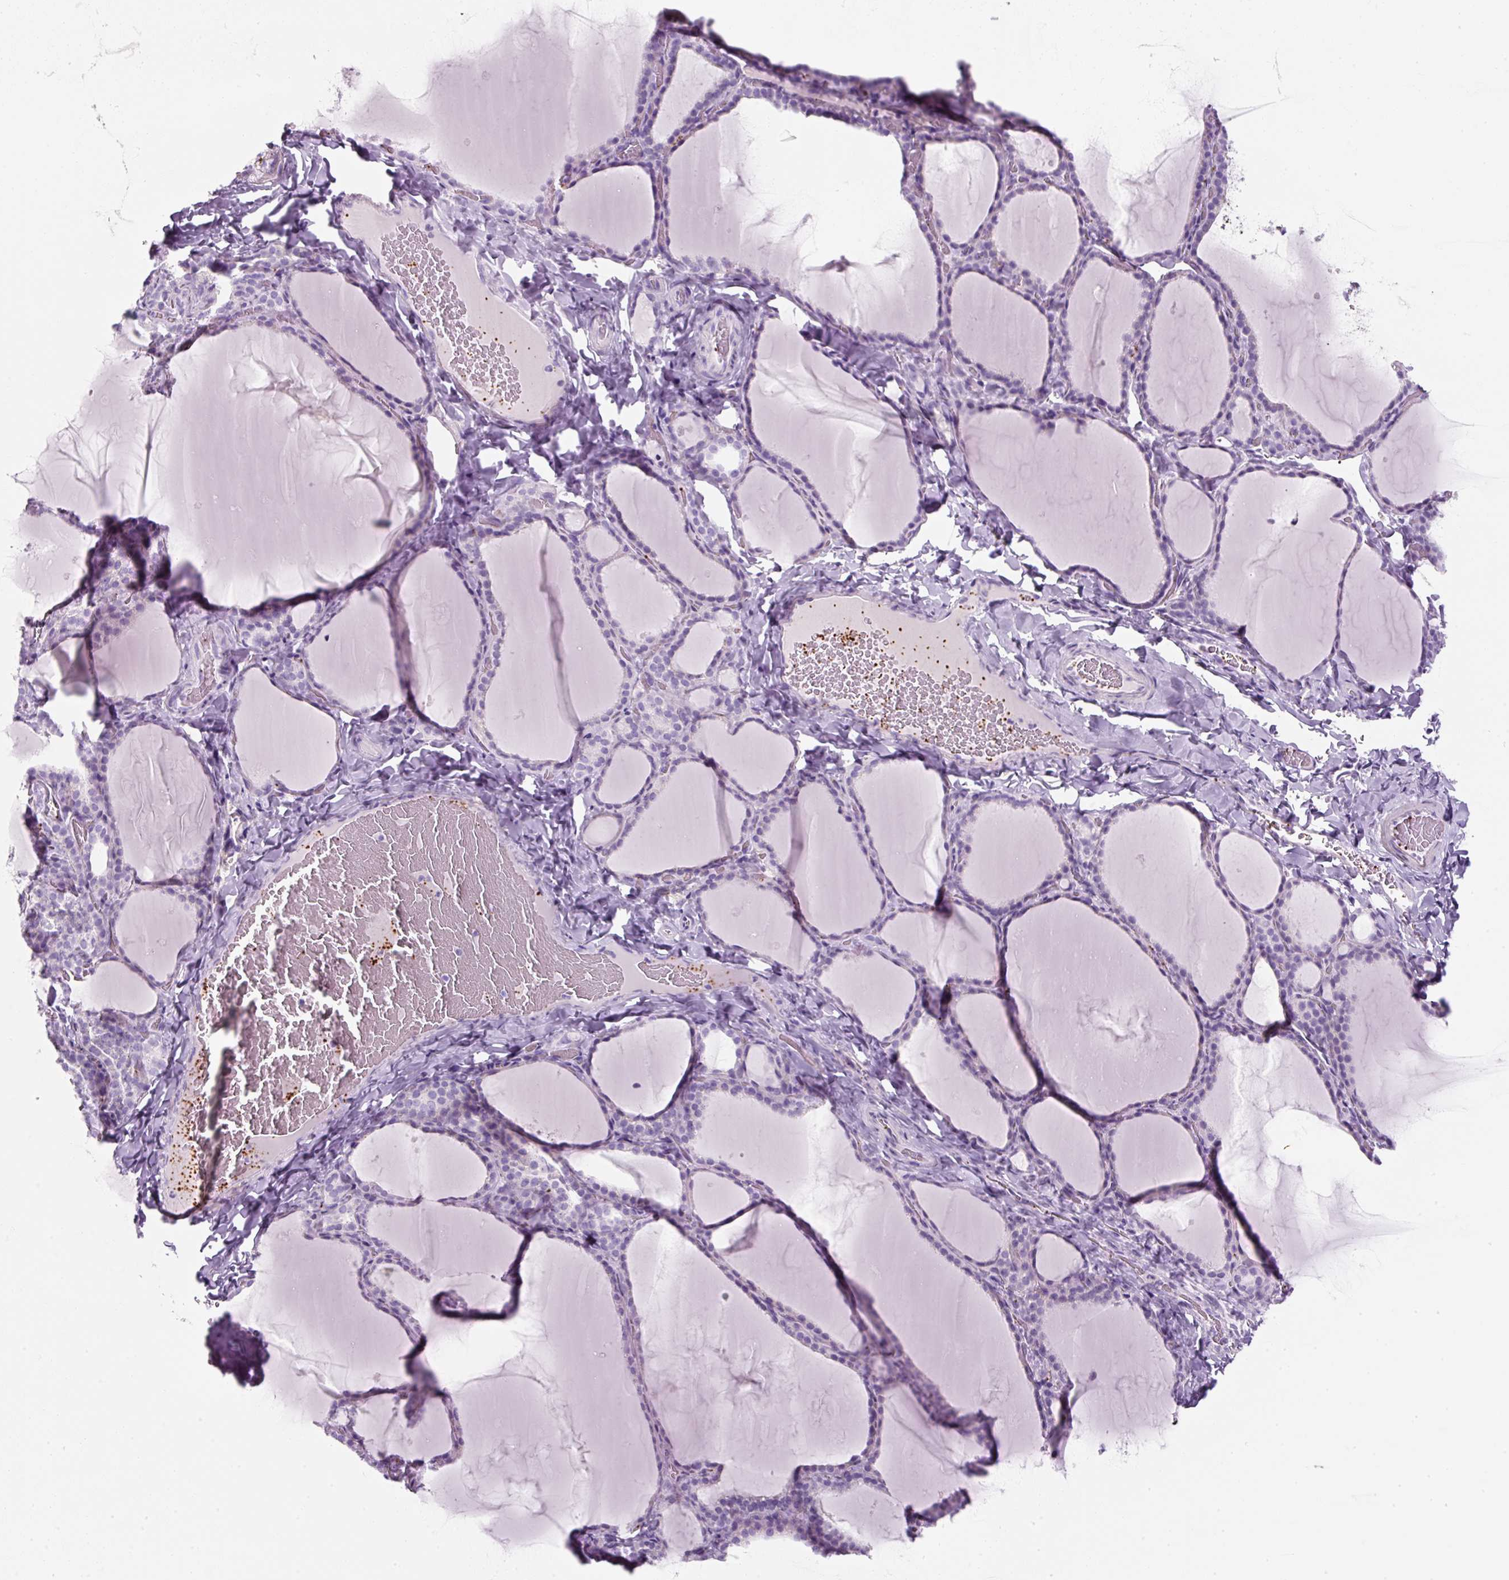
{"staining": {"intensity": "negative", "quantity": "none", "location": "none"}, "tissue": "thyroid gland", "cell_type": "Glandular cells", "image_type": "normal", "snomed": [{"axis": "morphology", "description": "Normal tissue, NOS"}, {"axis": "topography", "description": "Thyroid gland"}], "caption": "Immunohistochemical staining of normal human thyroid gland reveals no significant staining in glandular cells. (Brightfield microscopy of DAB IHC at high magnification).", "gene": "ENSG00000288796", "patient": {"sex": "female", "age": 22}}